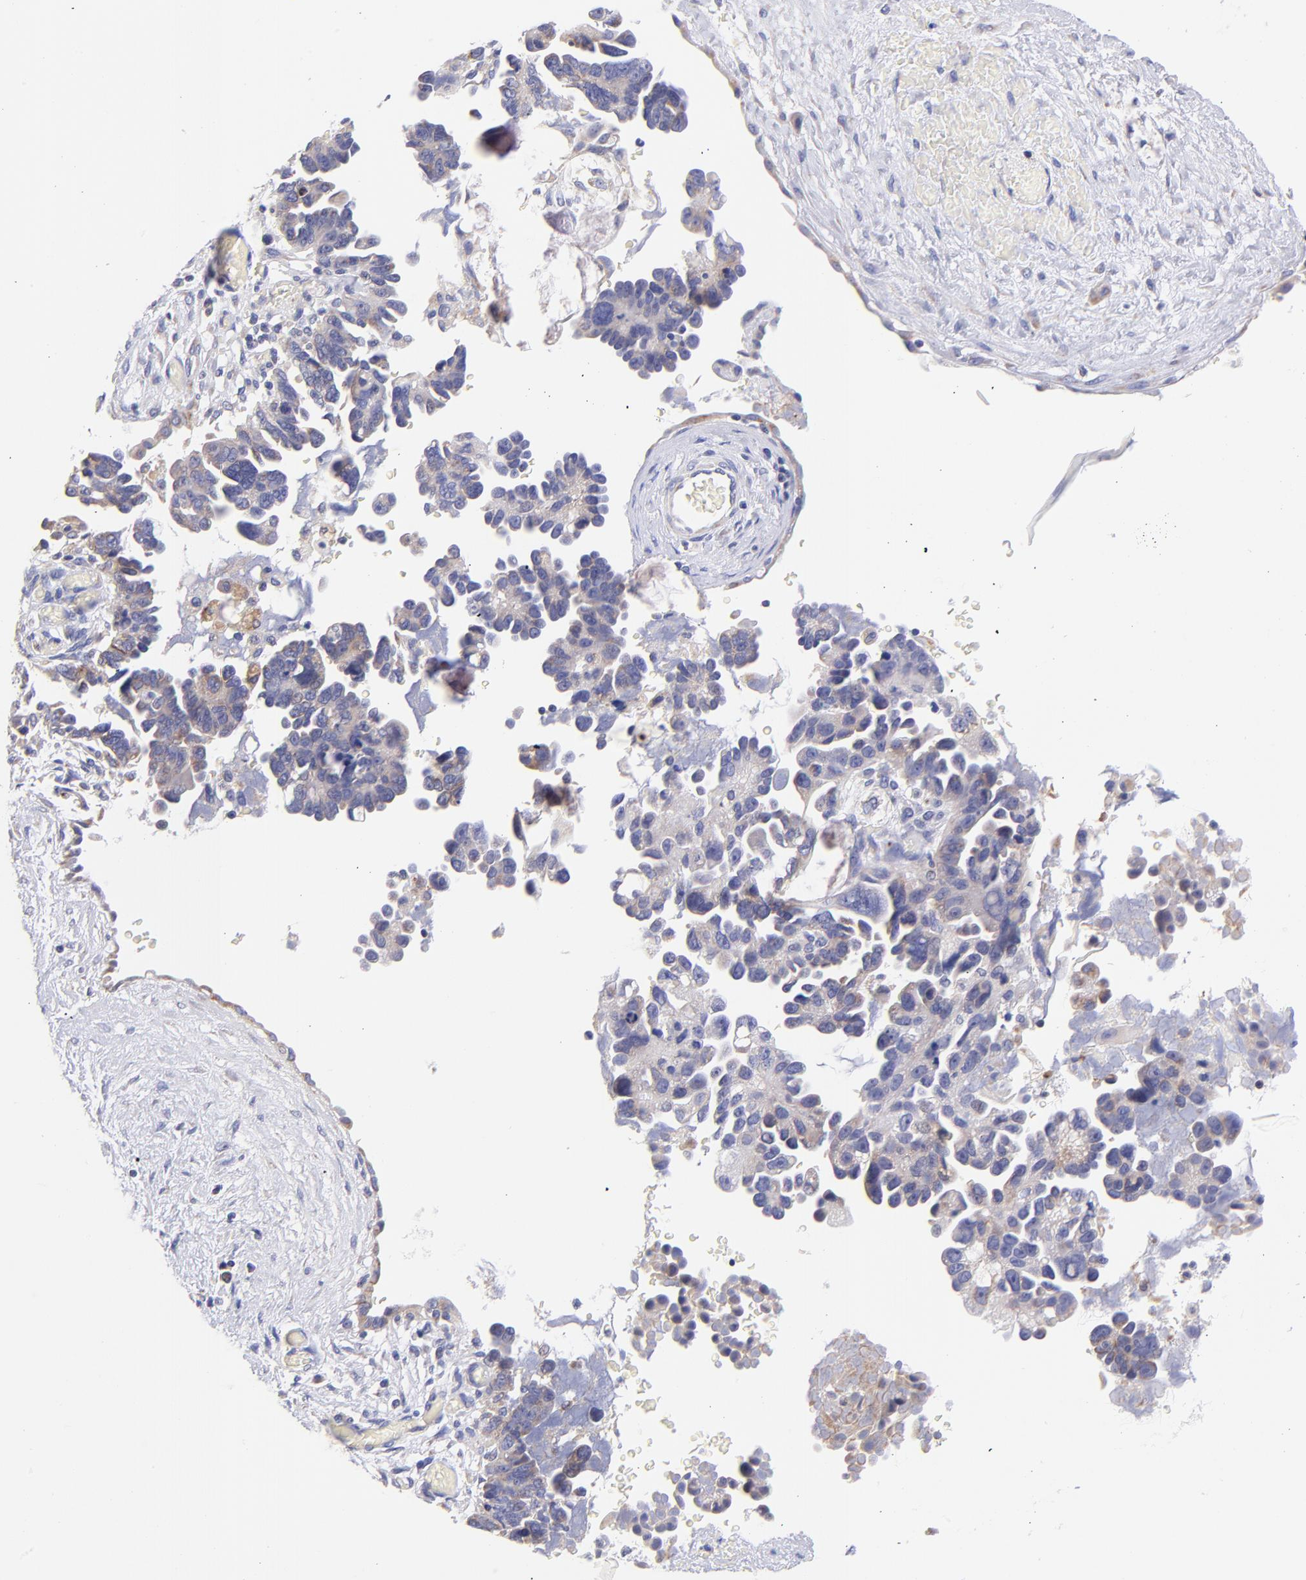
{"staining": {"intensity": "moderate", "quantity": "25%-75%", "location": "cytoplasmic/membranous"}, "tissue": "ovarian cancer", "cell_type": "Tumor cells", "image_type": "cancer", "snomed": [{"axis": "morphology", "description": "Cystadenocarcinoma, serous, NOS"}, {"axis": "topography", "description": "Ovary"}], "caption": "Immunohistochemistry (IHC) image of human serous cystadenocarcinoma (ovarian) stained for a protein (brown), which reveals medium levels of moderate cytoplasmic/membranous expression in approximately 25%-75% of tumor cells.", "gene": "NDUFB7", "patient": {"sex": "female", "age": 63}}